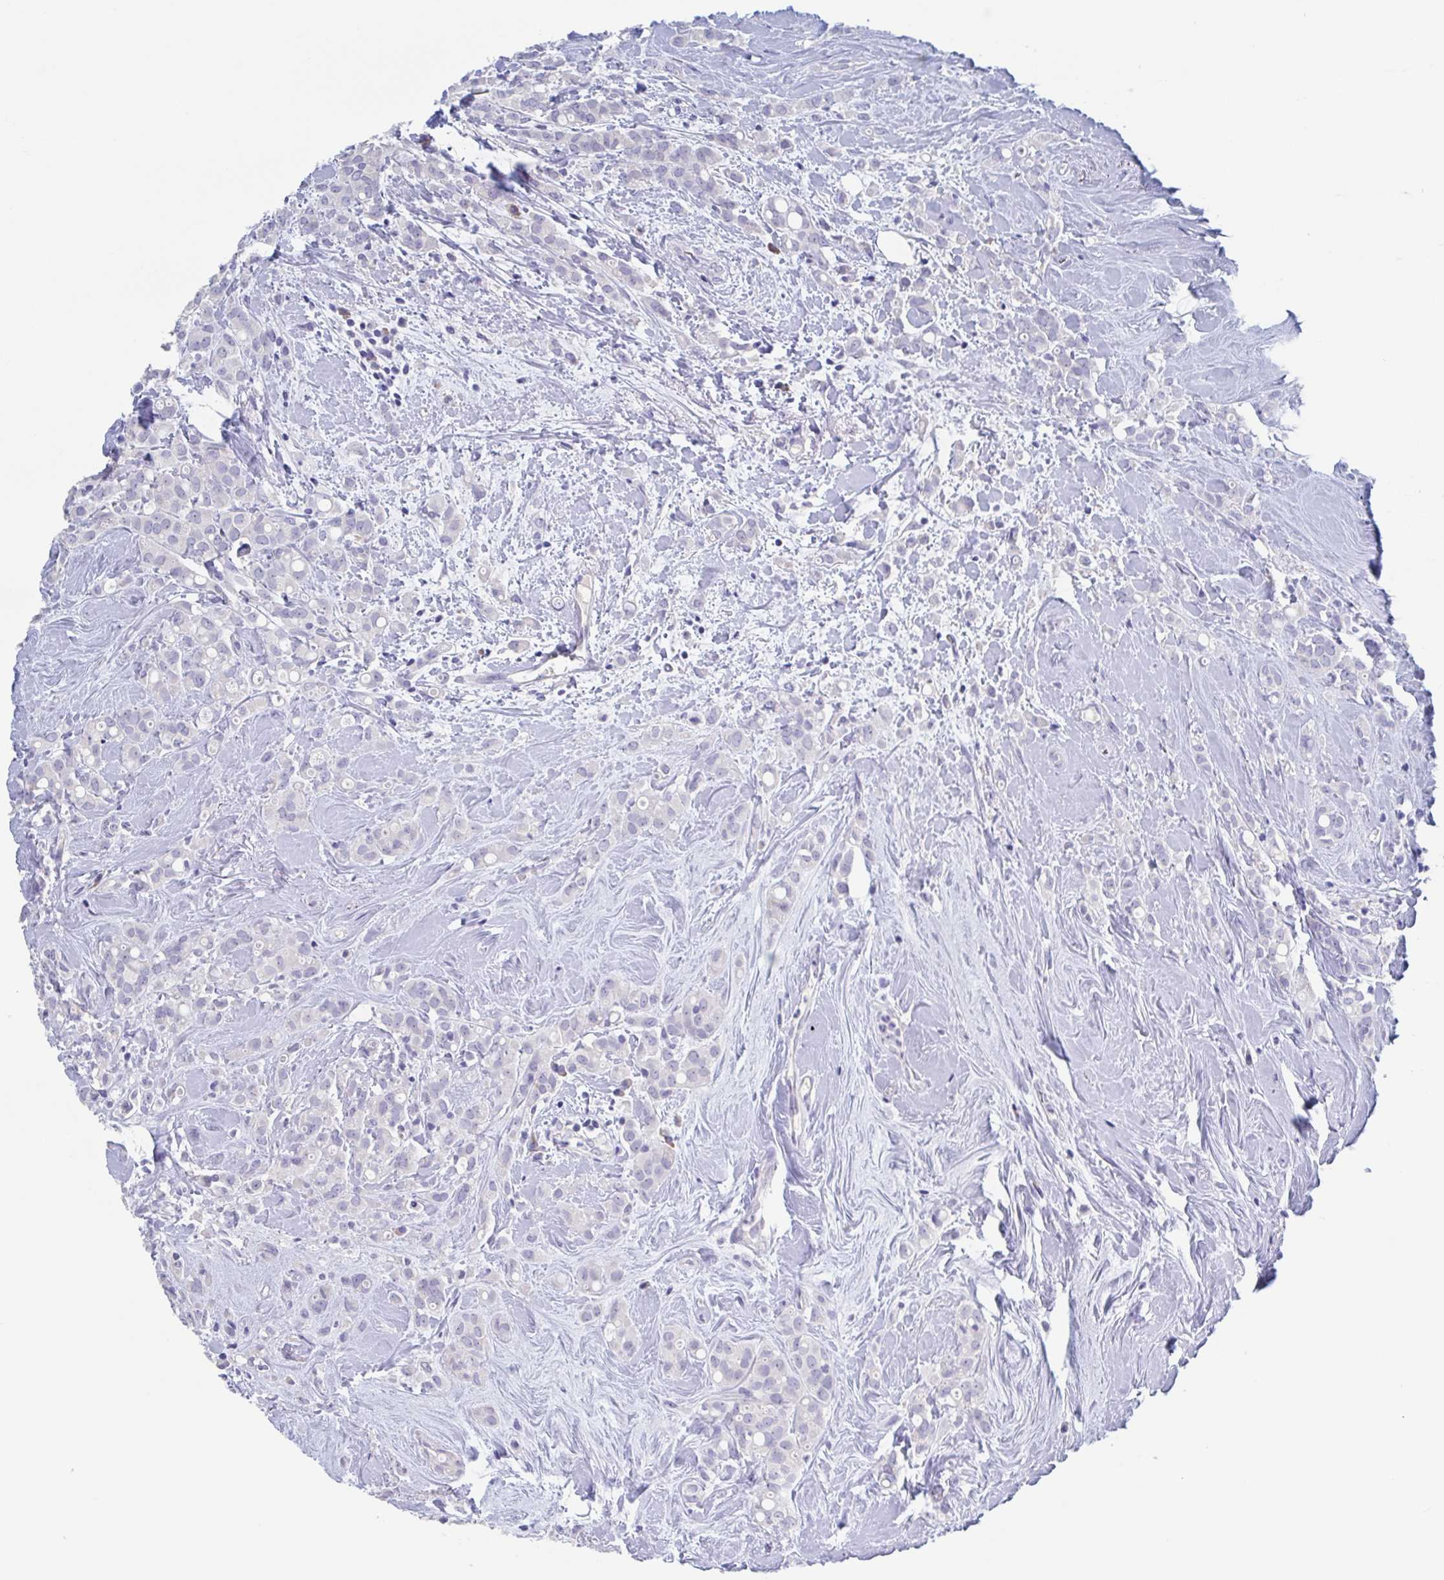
{"staining": {"intensity": "negative", "quantity": "none", "location": "none"}, "tissue": "breast cancer", "cell_type": "Tumor cells", "image_type": "cancer", "snomed": [{"axis": "morphology", "description": "Lobular carcinoma"}, {"axis": "topography", "description": "Breast"}], "caption": "IHC of human breast cancer (lobular carcinoma) demonstrates no expression in tumor cells.", "gene": "NOXRED1", "patient": {"sex": "female", "age": 68}}